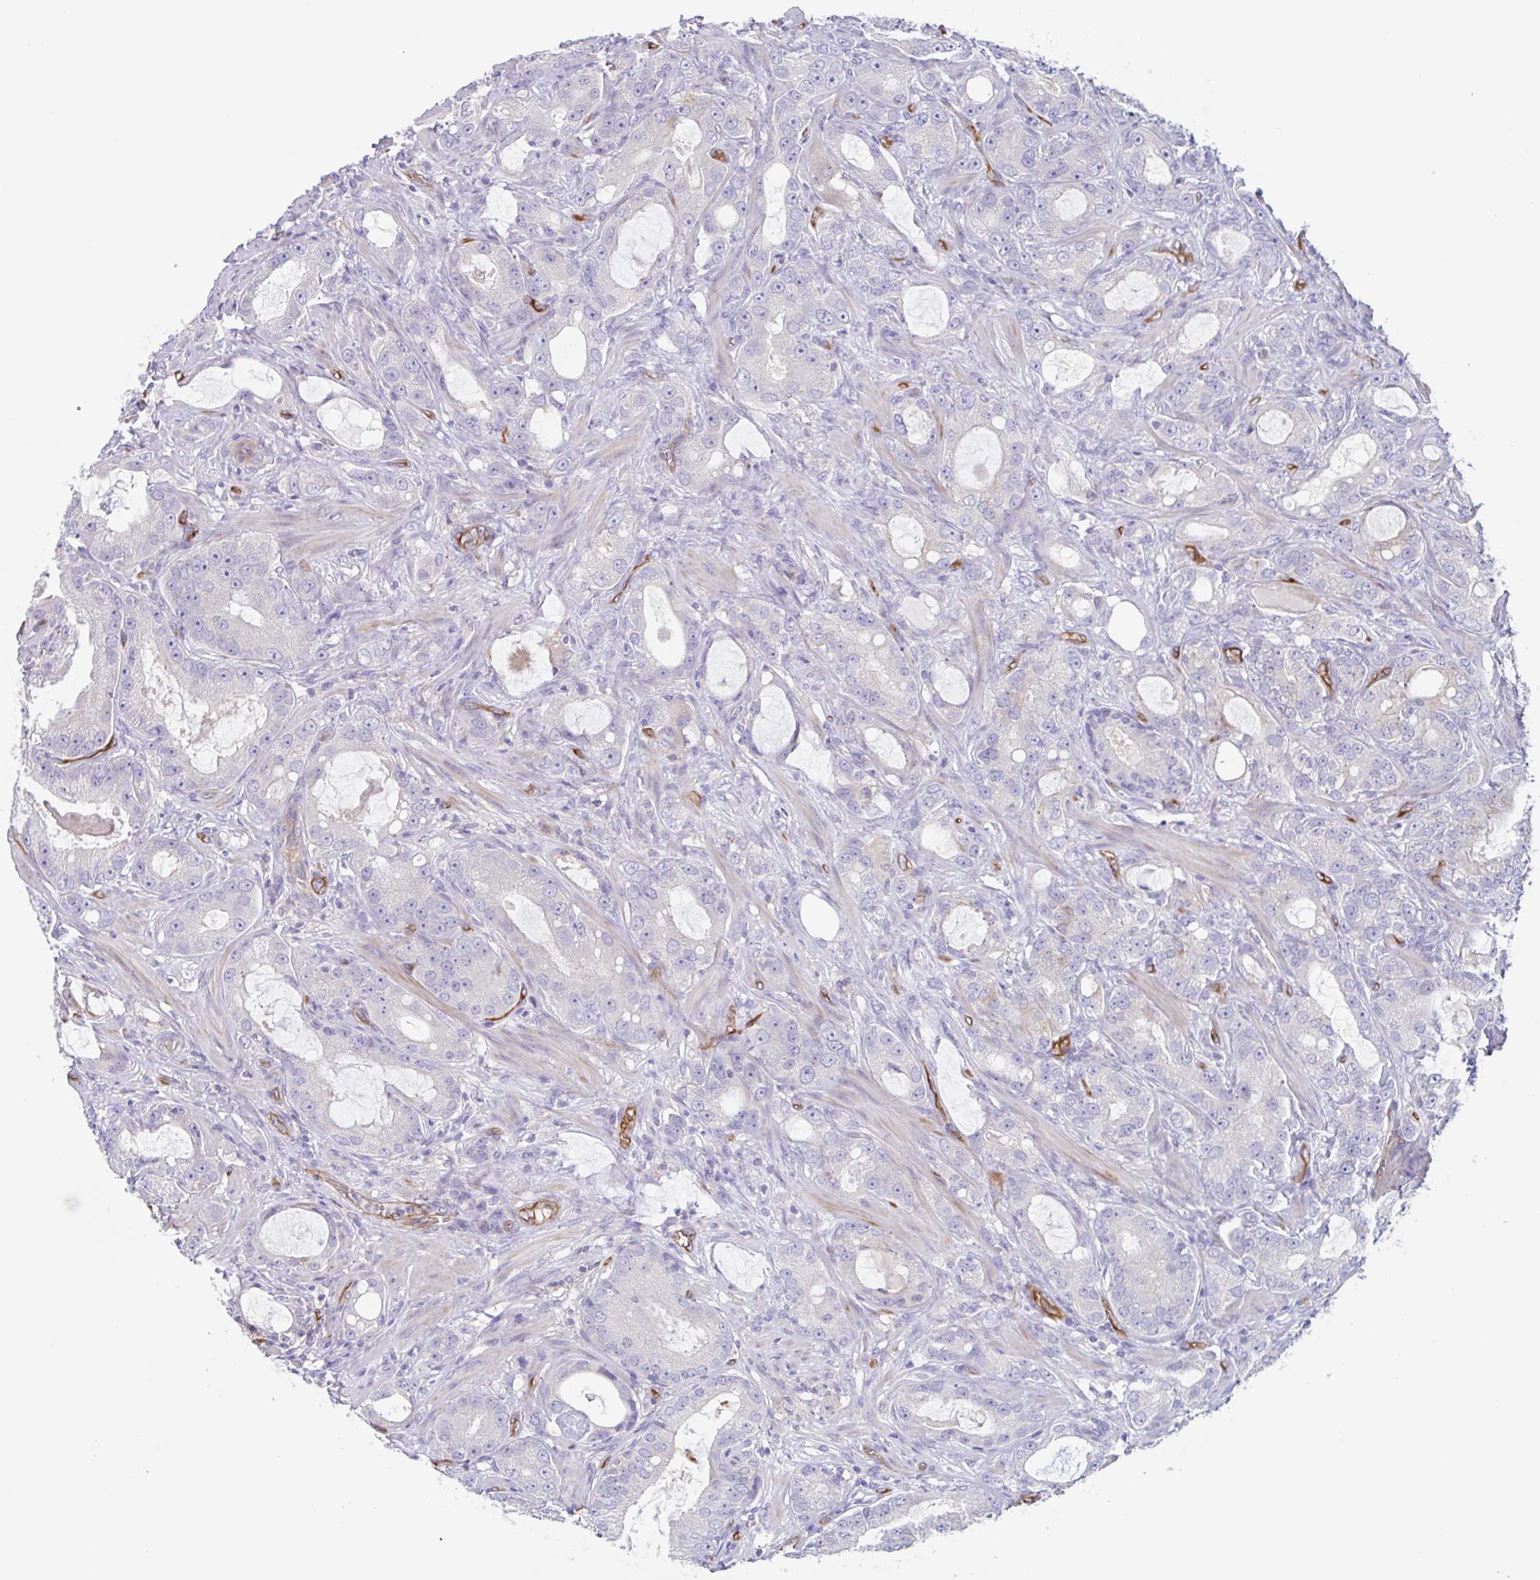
{"staining": {"intensity": "negative", "quantity": "none", "location": "none"}, "tissue": "prostate cancer", "cell_type": "Tumor cells", "image_type": "cancer", "snomed": [{"axis": "morphology", "description": "Adenocarcinoma, High grade"}, {"axis": "topography", "description": "Prostate"}], "caption": "This histopathology image is of prostate cancer (high-grade adenocarcinoma) stained with immunohistochemistry to label a protein in brown with the nuclei are counter-stained blue. There is no expression in tumor cells. (Brightfield microscopy of DAB (3,3'-diaminobenzidine) IHC at high magnification).", "gene": "EHD4", "patient": {"sex": "male", "age": 65}}